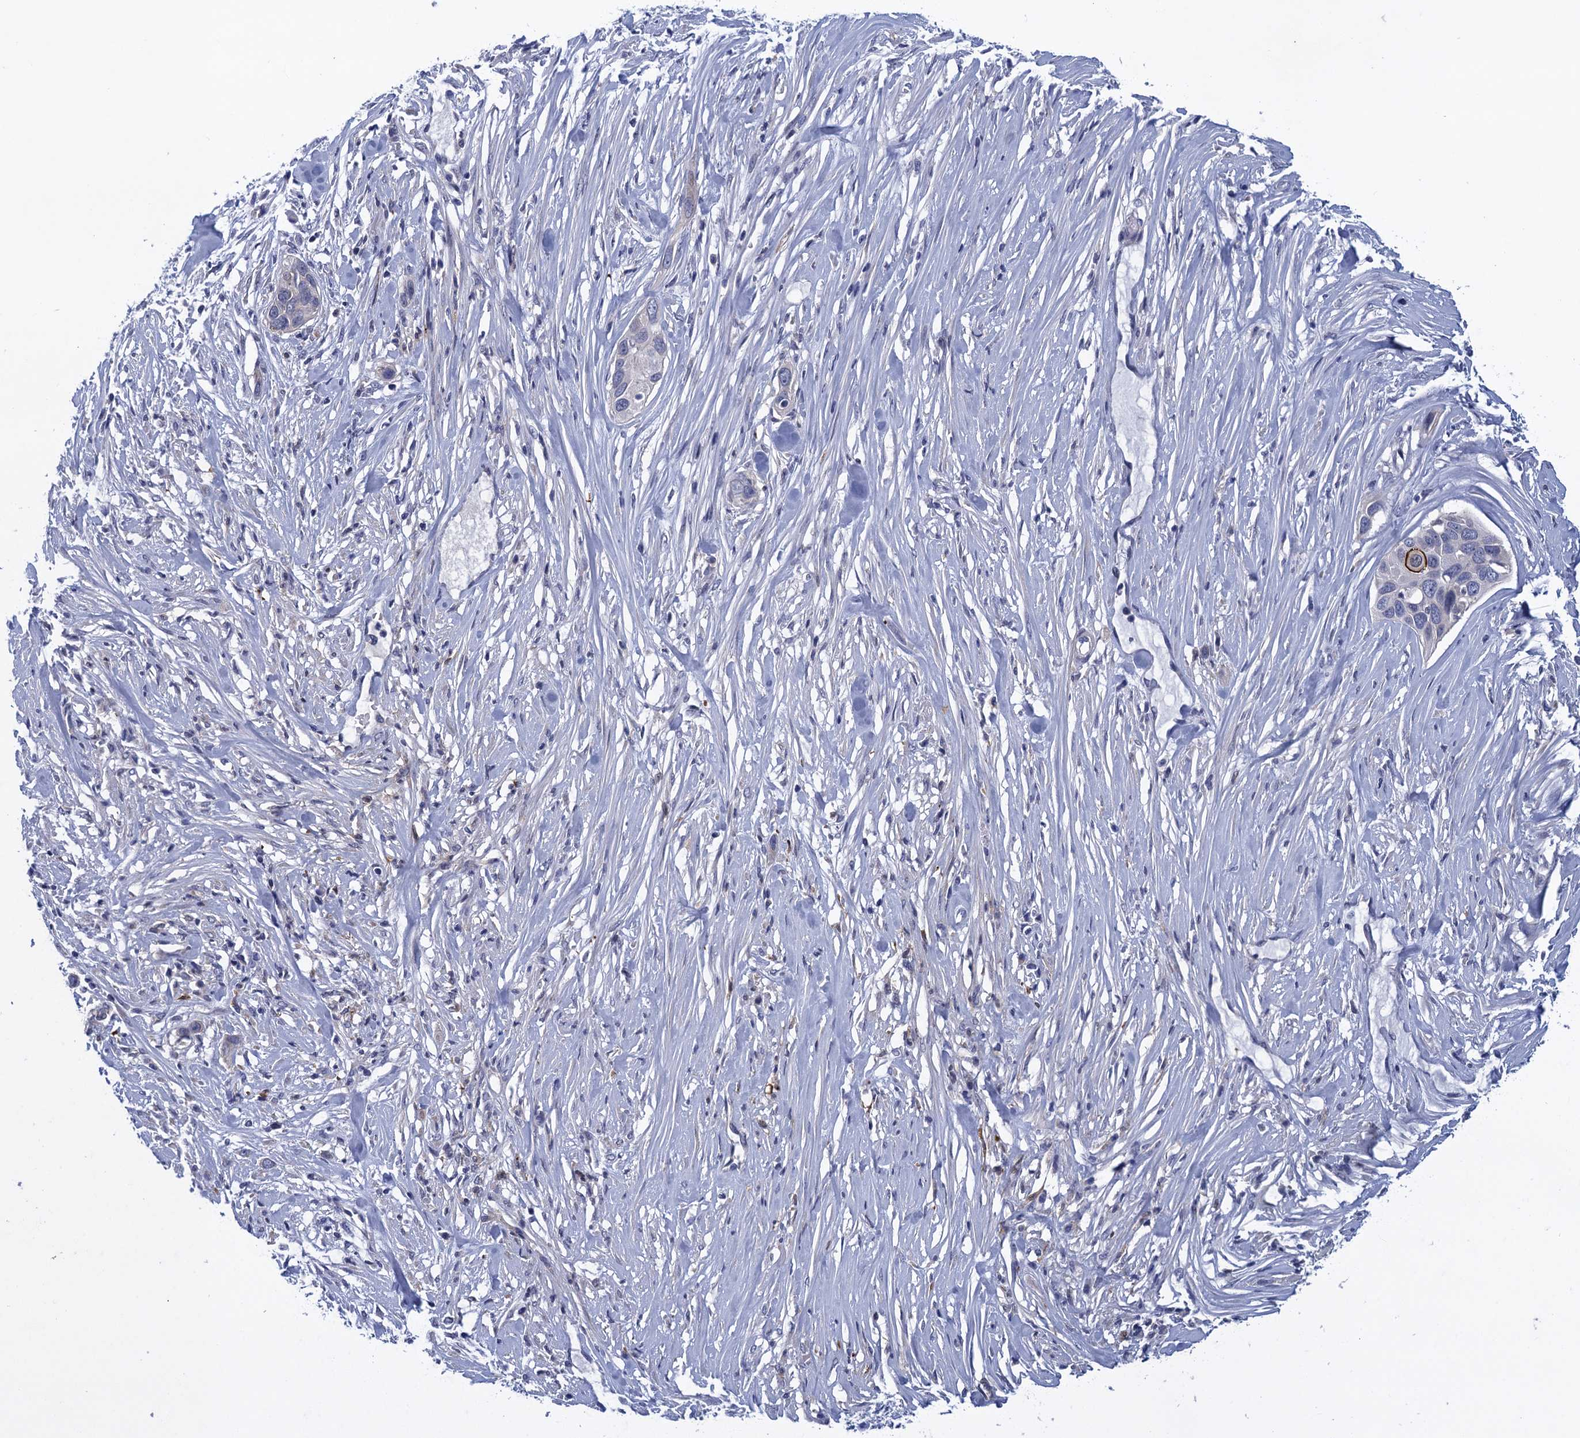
{"staining": {"intensity": "negative", "quantity": "none", "location": "none"}, "tissue": "pancreatic cancer", "cell_type": "Tumor cells", "image_type": "cancer", "snomed": [{"axis": "morphology", "description": "Adenocarcinoma, NOS"}, {"axis": "topography", "description": "Pancreas"}], "caption": "Immunohistochemistry (IHC) photomicrograph of human pancreatic adenocarcinoma stained for a protein (brown), which exhibits no staining in tumor cells.", "gene": "SCEL", "patient": {"sex": "female", "age": 60}}